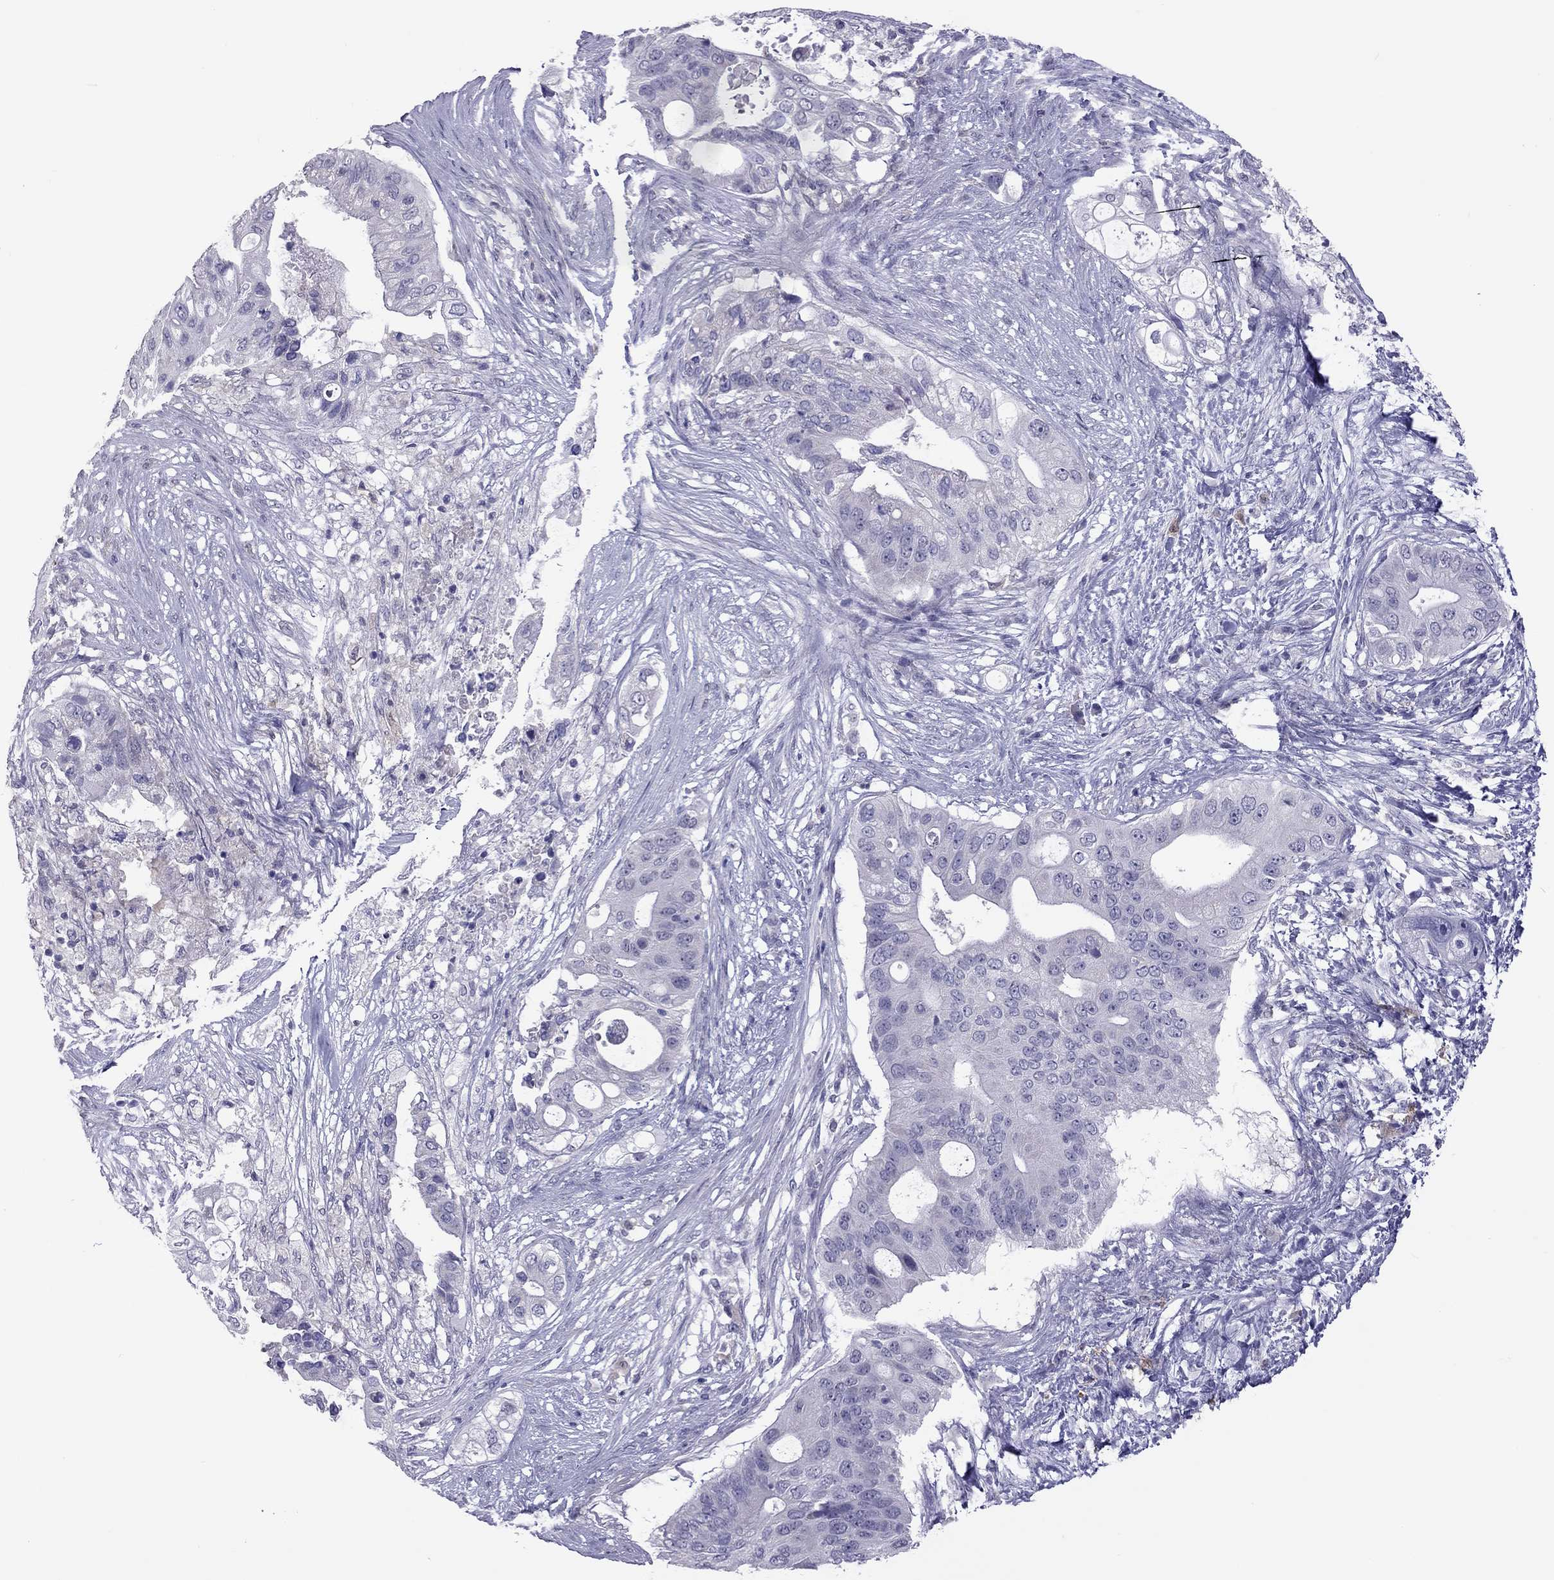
{"staining": {"intensity": "negative", "quantity": "none", "location": "none"}, "tissue": "pancreatic cancer", "cell_type": "Tumor cells", "image_type": "cancer", "snomed": [{"axis": "morphology", "description": "Adenocarcinoma, NOS"}, {"axis": "topography", "description": "Pancreas"}], "caption": "This is a image of immunohistochemistry (IHC) staining of pancreatic adenocarcinoma, which shows no expression in tumor cells. (DAB (3,3'-diaminobenzidine) immunohistochemistry (IHC), high magnification).", "gene": "PPP1R3A", "patient": {"sex": "female", "age": 72}}